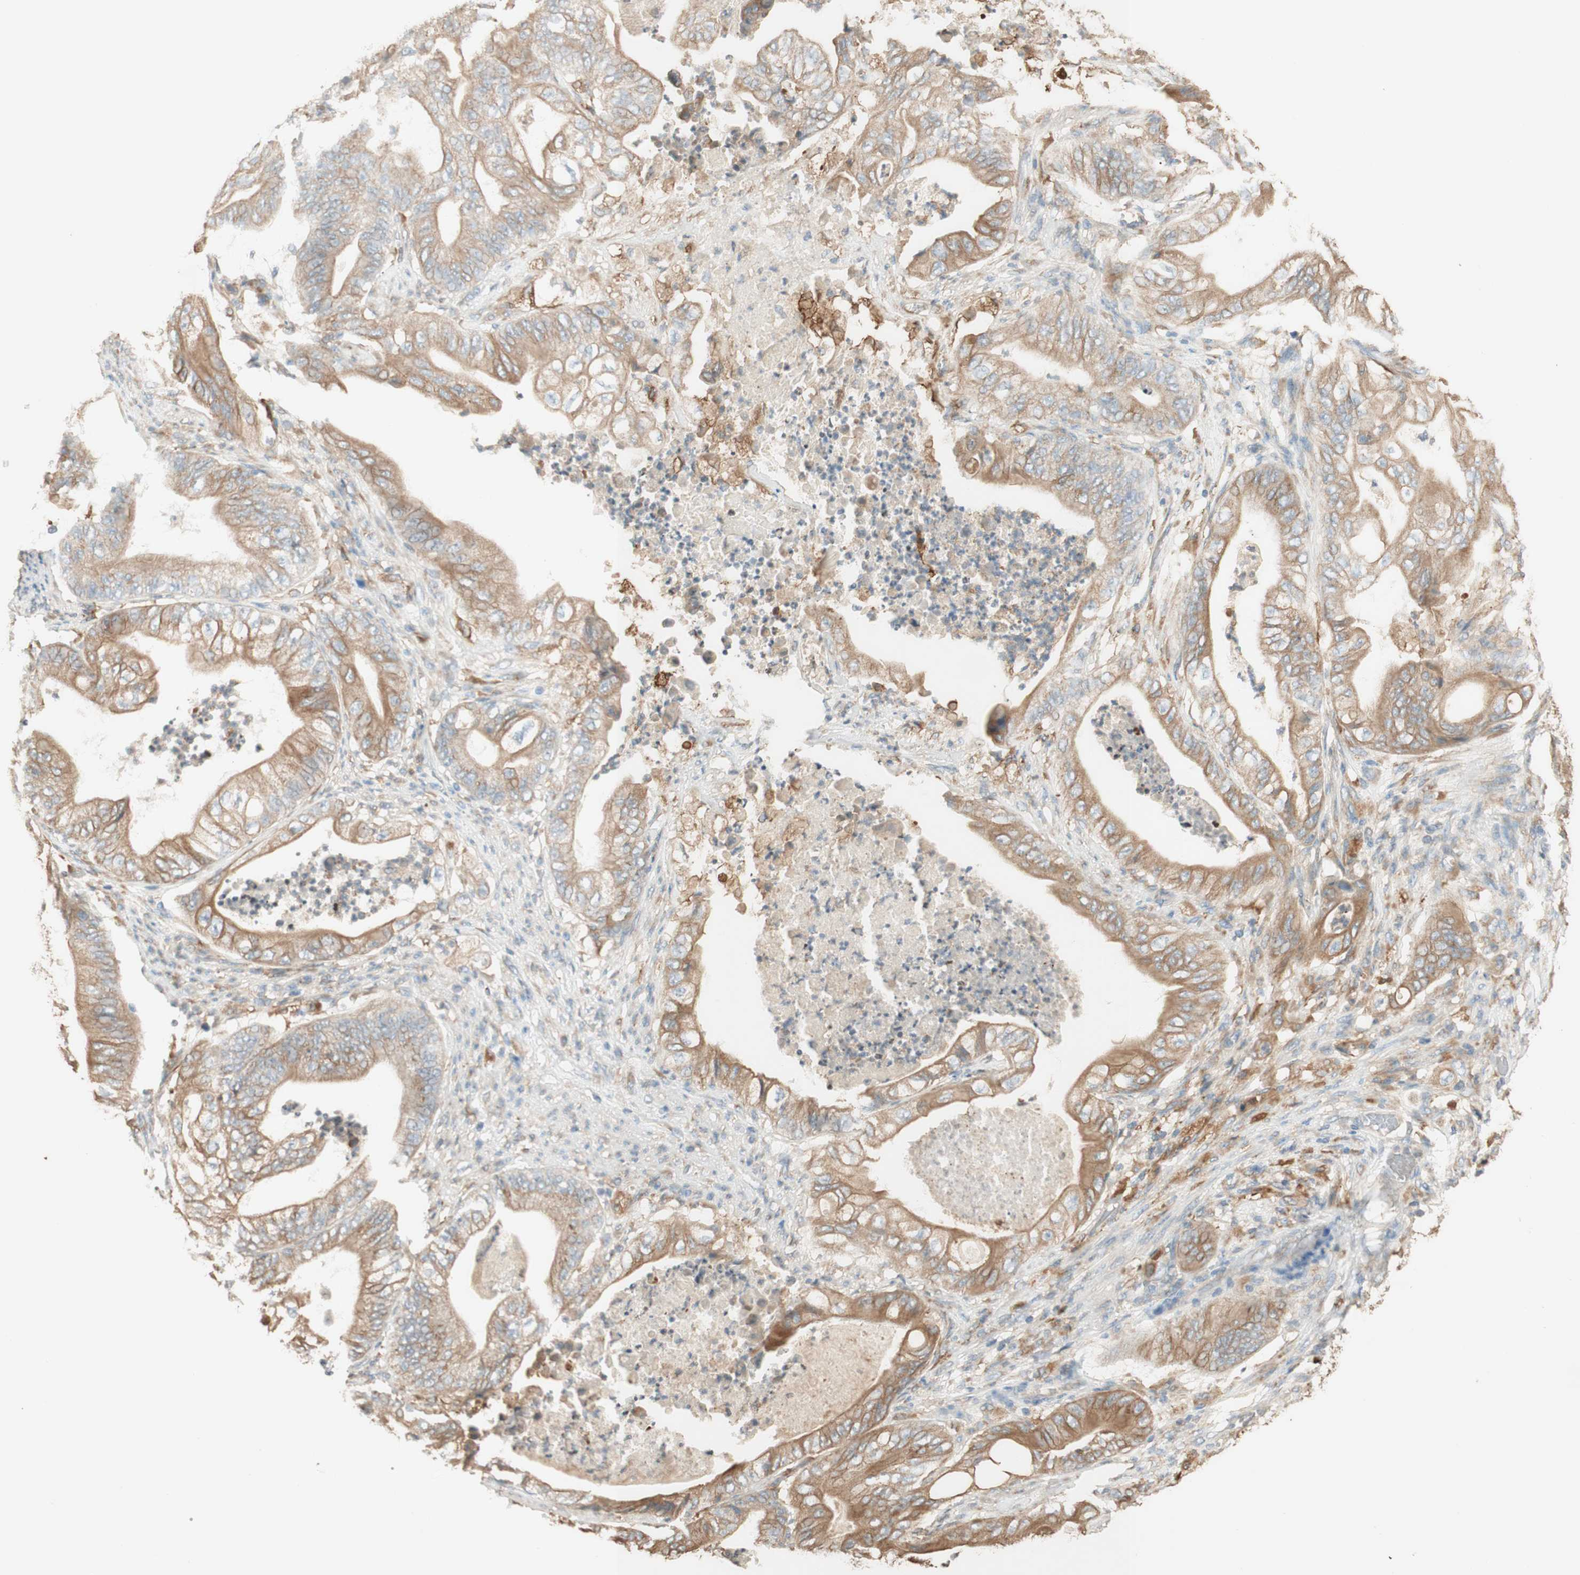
{"staining": {"intensity": "moderate", "quantity": ">75%", "location": "cytoplasmic/membranous"}, "tissue": "stomach cancer", "cell_type": "Tumor cells", "image_type": "cancer", "snomed": [{"axis": "morphology", "description": "Adenocarcinoma, NOS"}, {"axis": "topography", "description": "Stomach"}], "caption": "Stomach adenocarcinoma stained with immunohistochemistry (IHC) shows moderate cytoplasmic/membranous positivity in approximately >75% of tumor cells.", "gene": "CLCN2", "patient": {"sex": "female", "age": 73}}